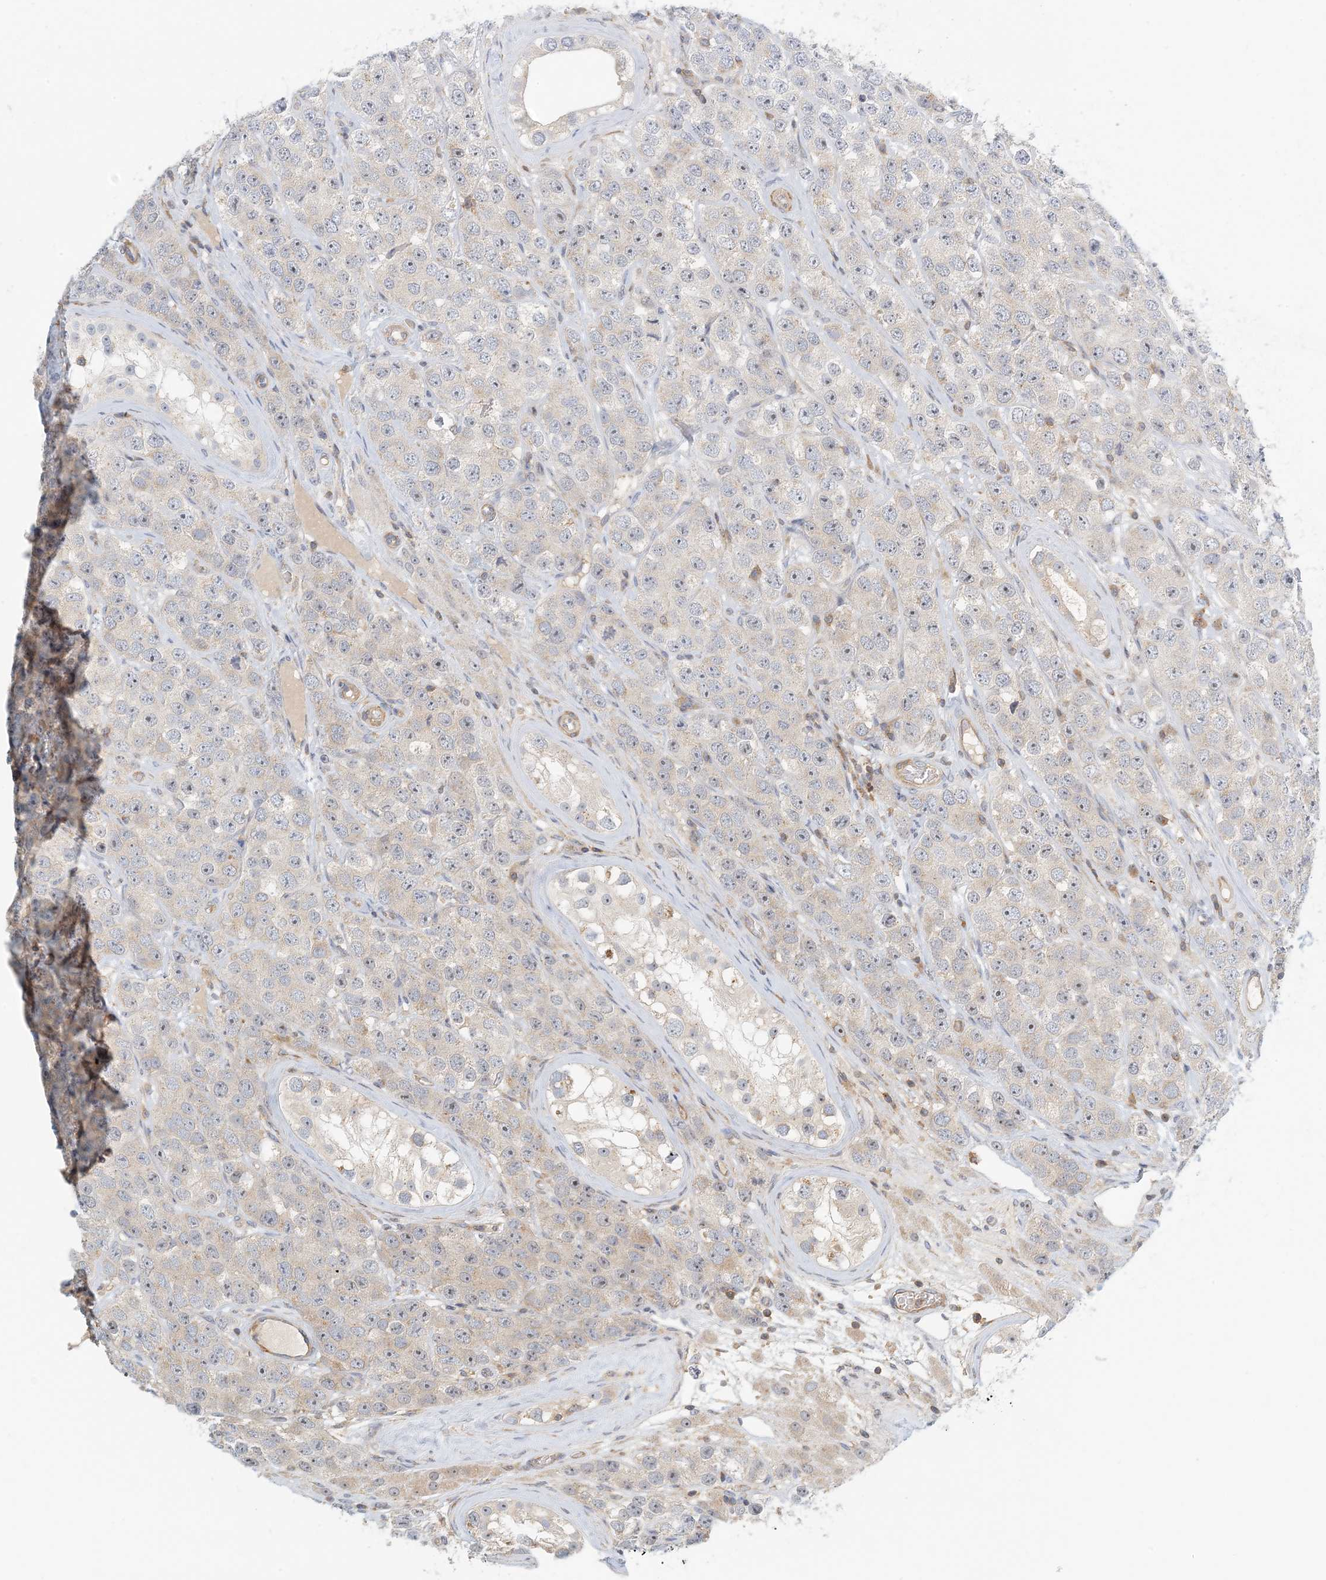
{"staining": {"intensity": "negative", "quantity": "none", "location": "none"}, "tissue": "testis cancer", "cell_type": "Tumor cells", "image_type": "cancer", "snomed": [{"axis": "morphology", "description": "Seminoma, NOS"}, {"axis": "topography", "description": "Testis"}], "caption": "This micrograph is of testis cancer (seminoma) stained with IHC to label a protein in brown with the nuclei are counter-stained blue. There is no positivity in tumor cells. (DAB IHC with hematoxylin counter stain).", "gene": "COLEC11", "patient": {"sex": "male", "age": 28}}